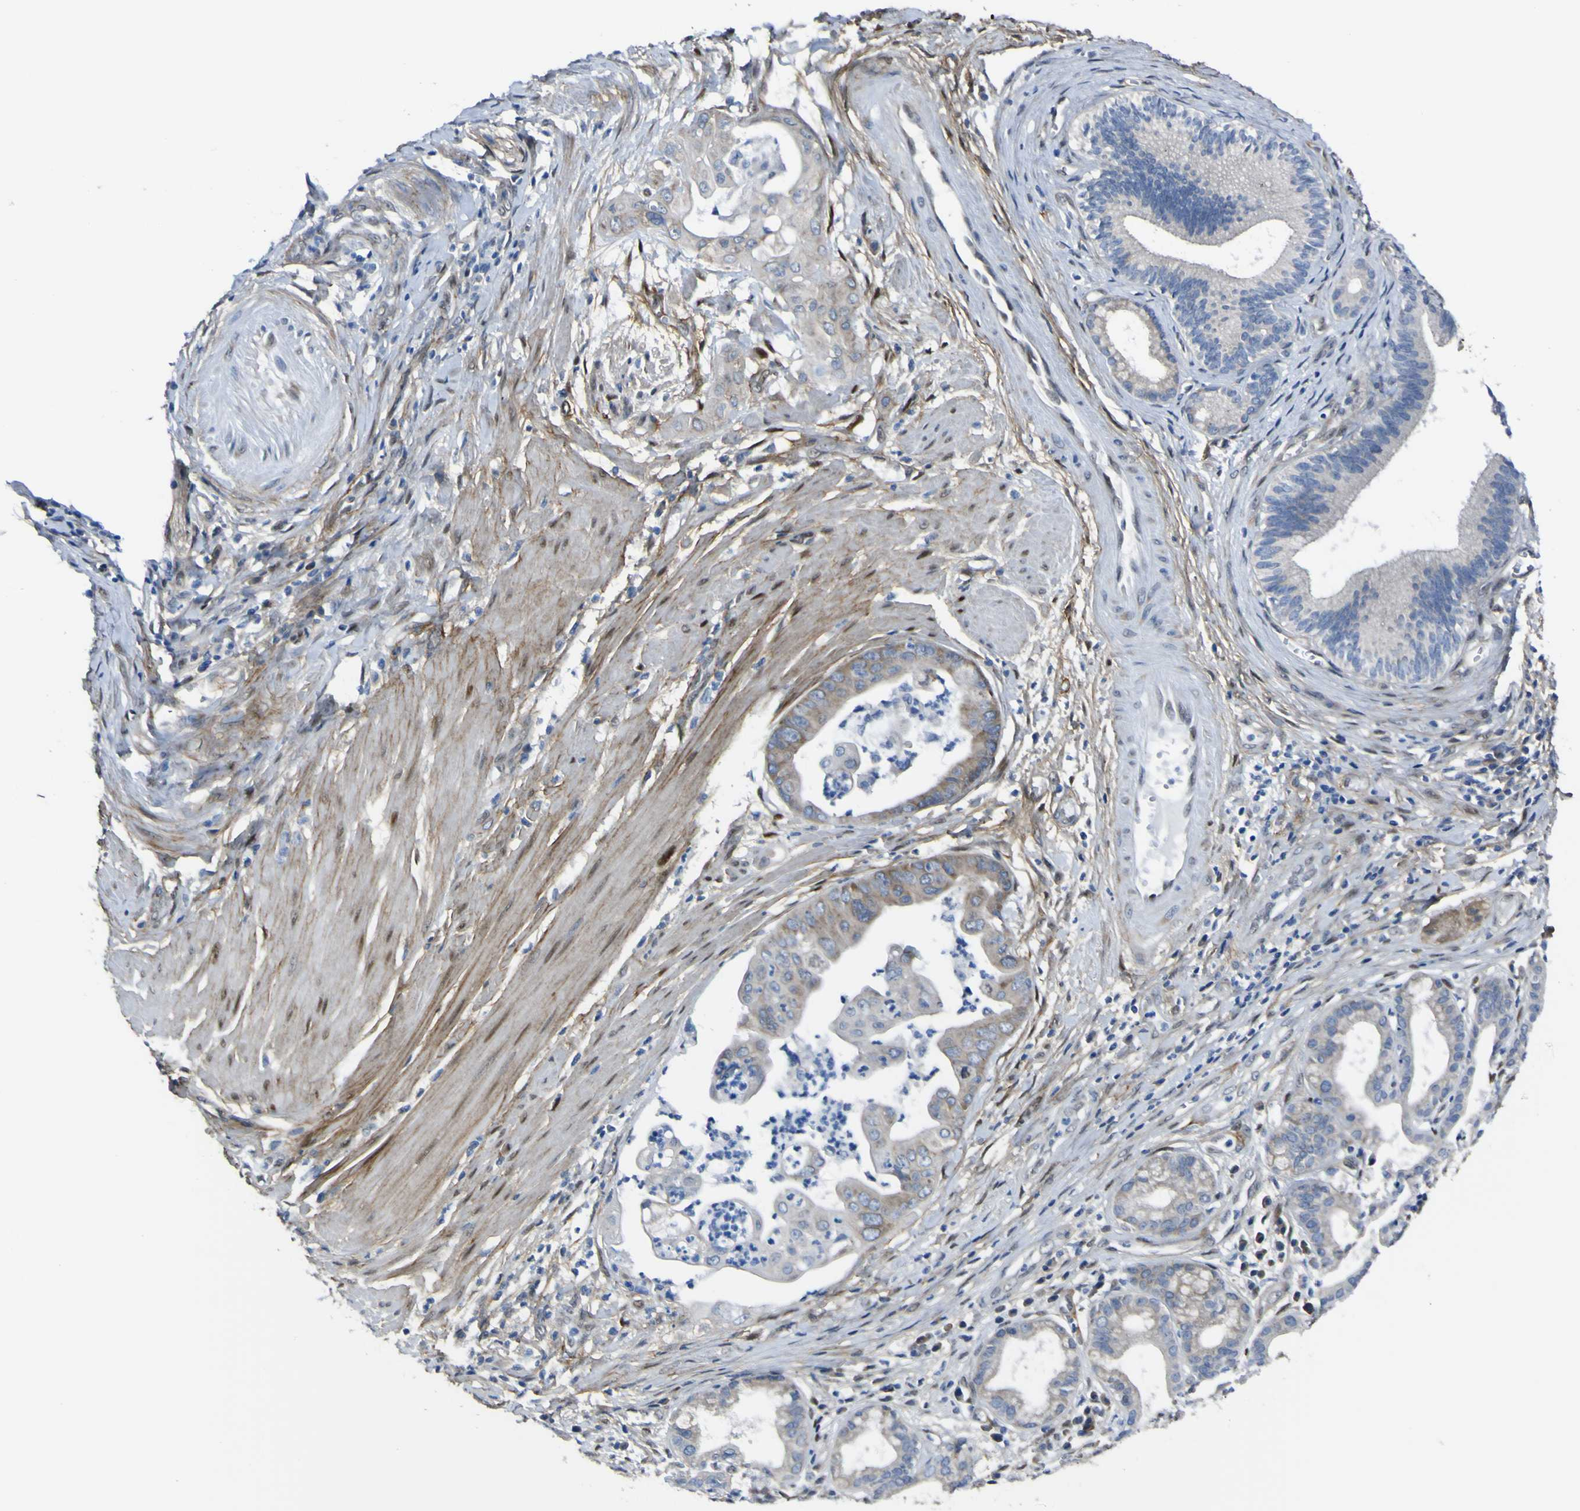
{"staining": {"intensity": "moderate", "quantity": "25%-75%", "location": "cytoplasmic/membranous"}, "tissue": "pancreatic cancer", "cell_type": "Tumor cells", "image_type": "cancer", "snomed": [{"axis": "morphology", "description": "Adenocarcinoma, NOS"}, {"axis": "topography", "description": "Pancreas"}], "caption": "Tumor cells demonstrate moderate cytoplasmic/membranous staining in approximately 25%-75% of cells in adenocarcinoma (pancreatic).", "gene": "LRRN1", "patient": {"sex": "female", "age": 75}}